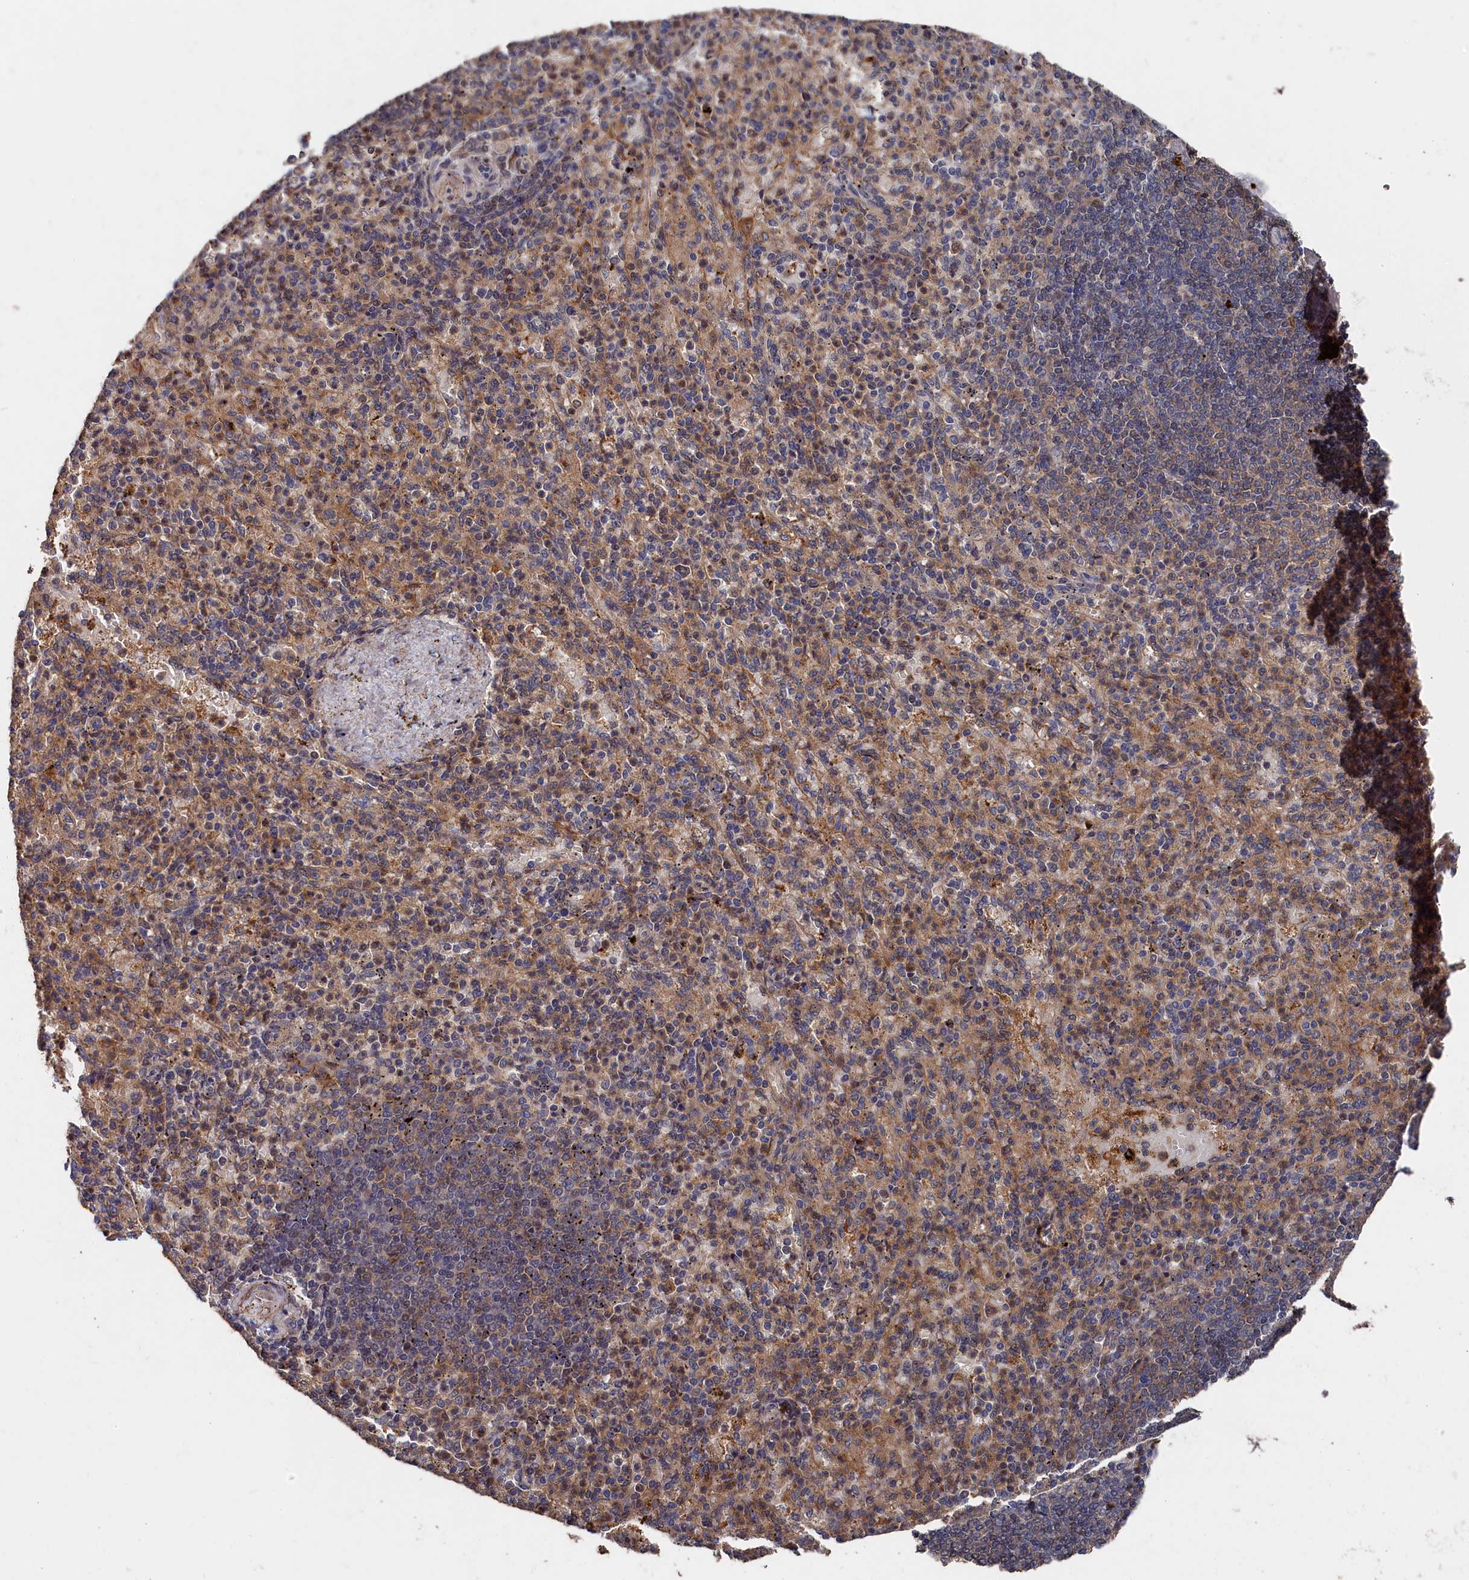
{"staining": {"intensity": "moderate", "quantity": "25%-75%", "location": "cytoplasmic/membranous"}, "tissue": "spleen", "cell_type": "Cells in red pulp", "image_type": "normal", "snomed": [{"axis": "morphology", "description": "Normal tissue, NOS"}, {"axis": "topography", "description": "Spleen"}], "caption": "Immunohistochemical staining of normal spleen exhibits moderate cytoplasmic/membranous protein positivity in about 25%-75% of cells in red pulp.", "gene": "RMI2", "patient": {"sex": "female", "age": 74}}